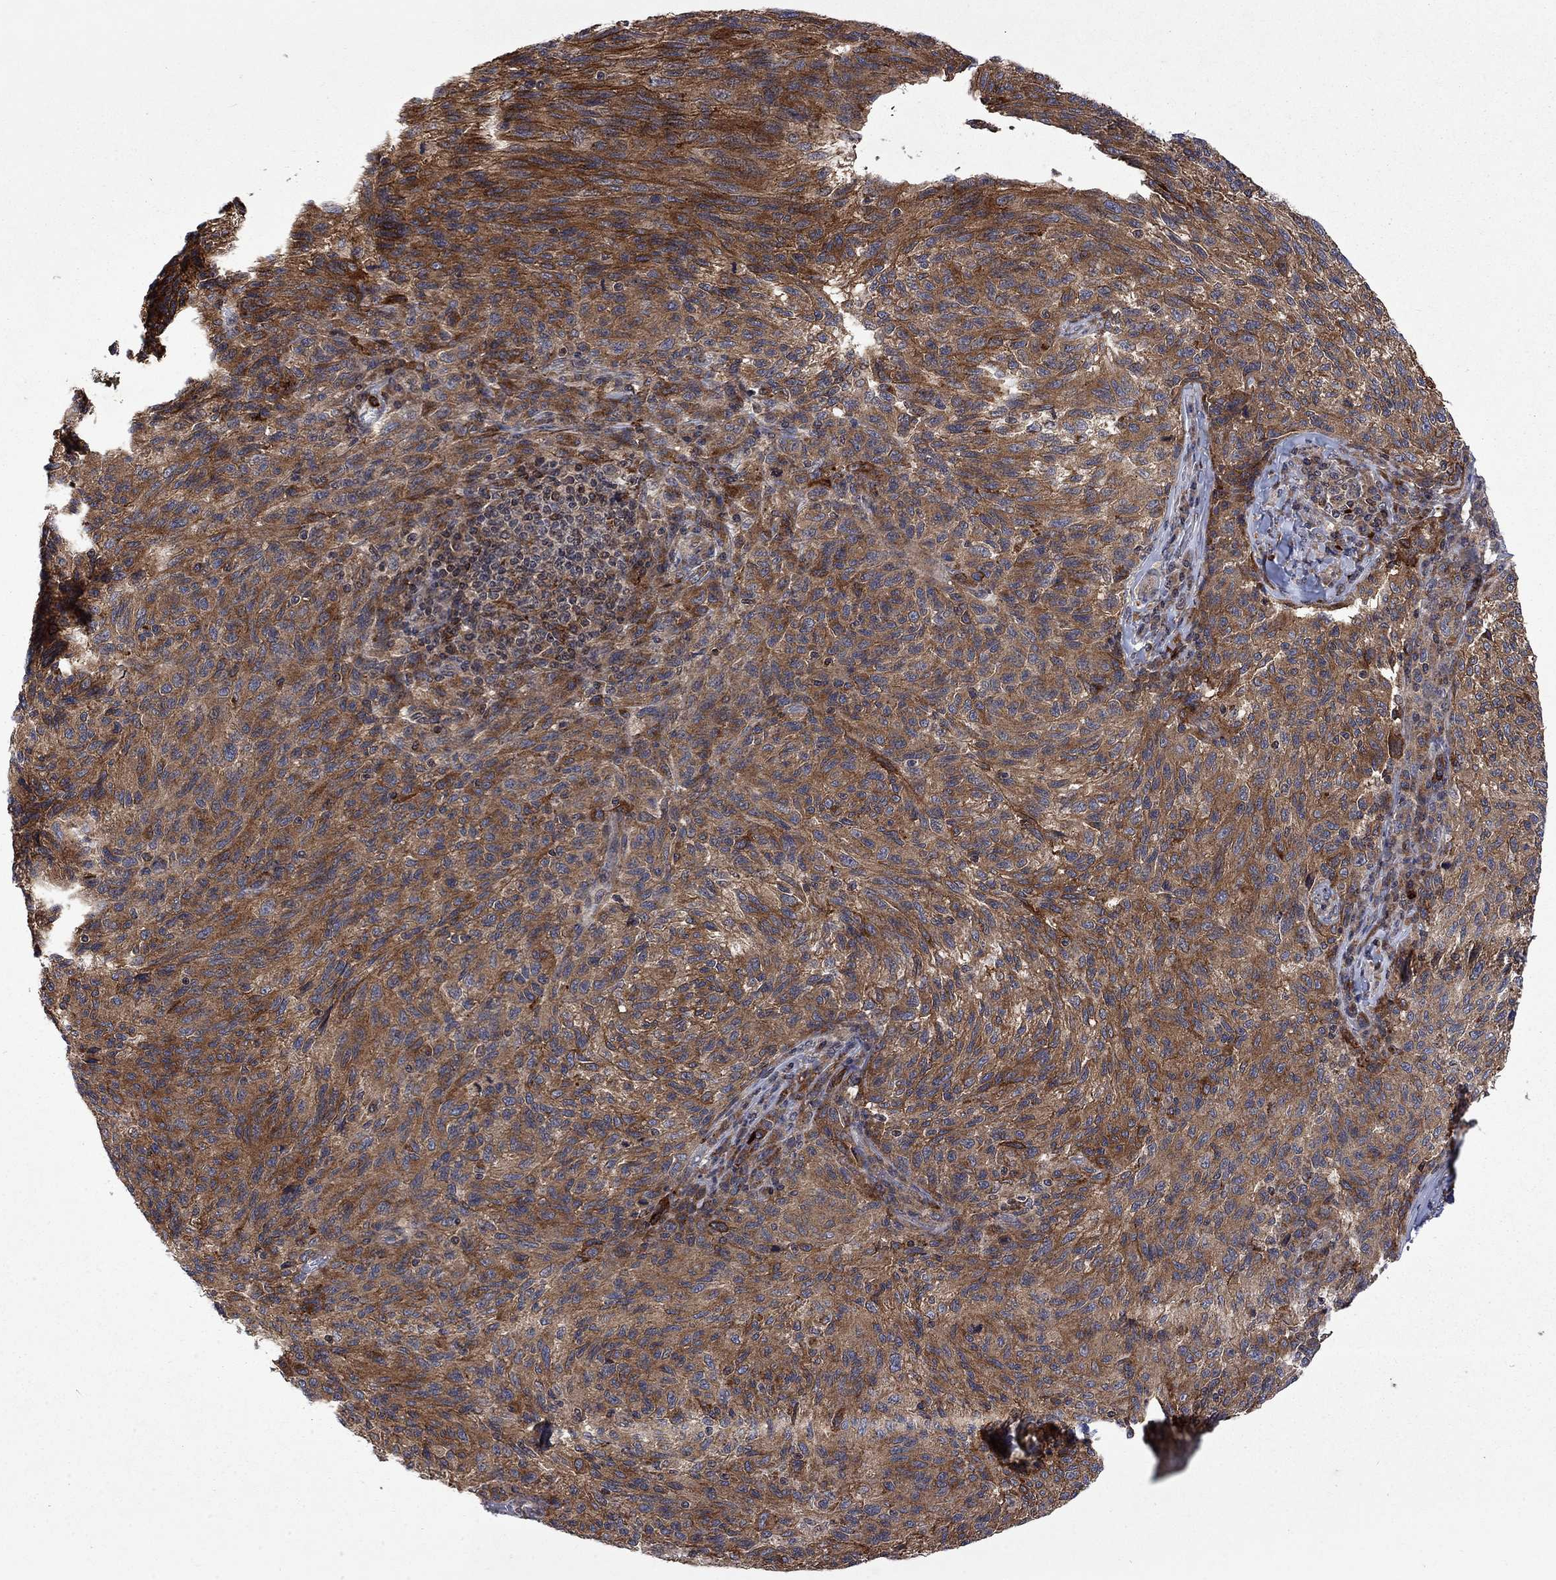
{"staining": {"intensity": "moderate", "quantity": ">75%", "location": "cytoplasmic/membranous"}, "tissue": "melanoma", "cell_type": "Tumor cells", "image_type": "cancer", "snomed": [{"axis": "morphology", "description": "Malignant melanoma, NOS"}, {"axis": "topography", "description": "Skin"}], "caption": "High-power microscopy captured an IHC micrograph of melanoma, revealing moderate cytoplasmic/membranous staining in about >75% of tumor cells.", "gene": "TMEM33", "patient": {"sex": "female", "age": 73}}